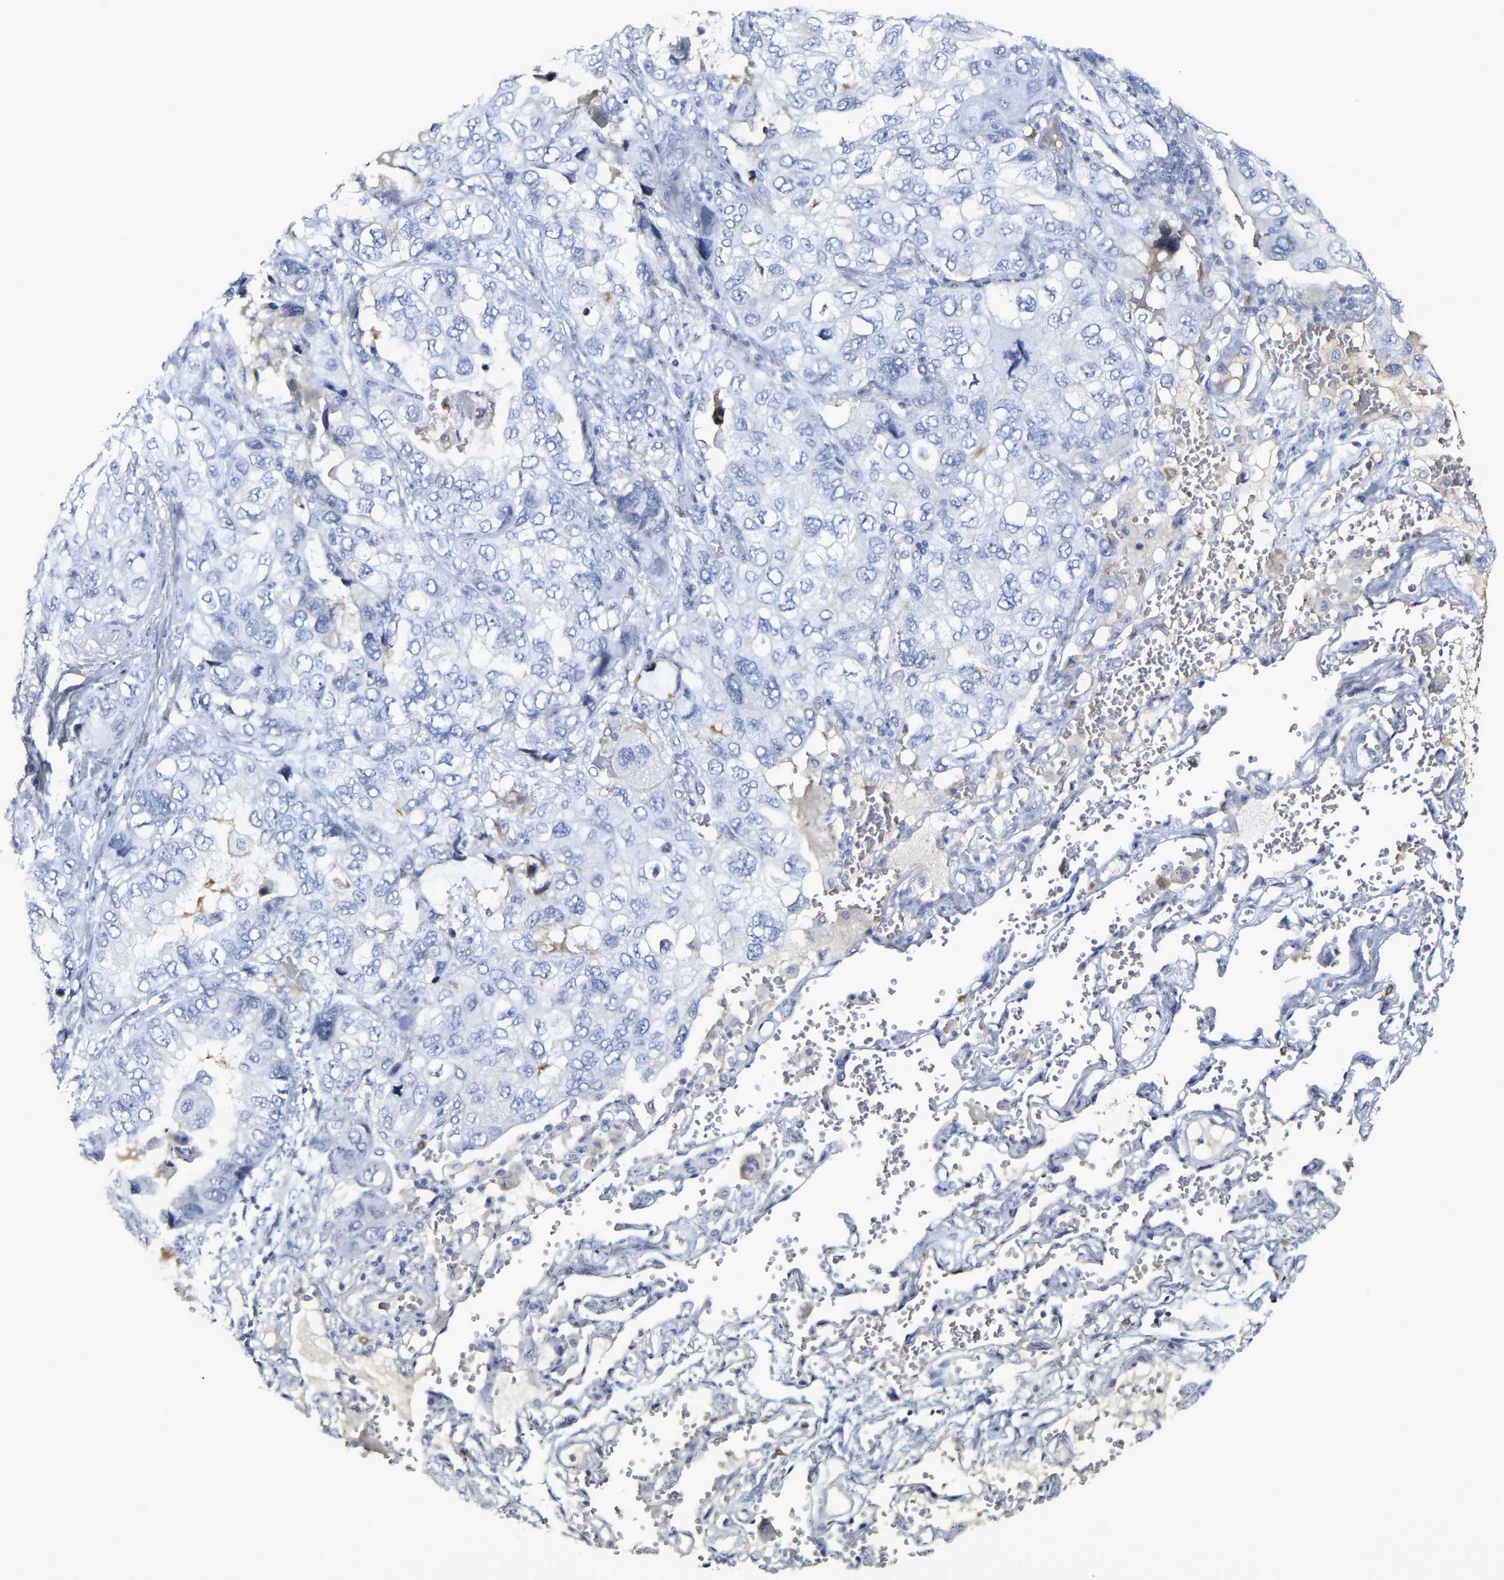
{"staining": {"intensity": "negative", "quantity": "none", "location": "none"}, "tissue": "lung cancer", "cell_type": "Tumor cells", "image_type": "cancer", "snomed": [{"axis": "morphology", "description": "Squamous cell carcinoma, NOS"}, {"axis": "topography", "description": "Lung"}], "caption": "The photomicrograph reveals no significant positivity in tumor cells of lung squamous cell carcinoma.", "gene": "GNAS", "patient": {"sex": "female", "age": 73}}